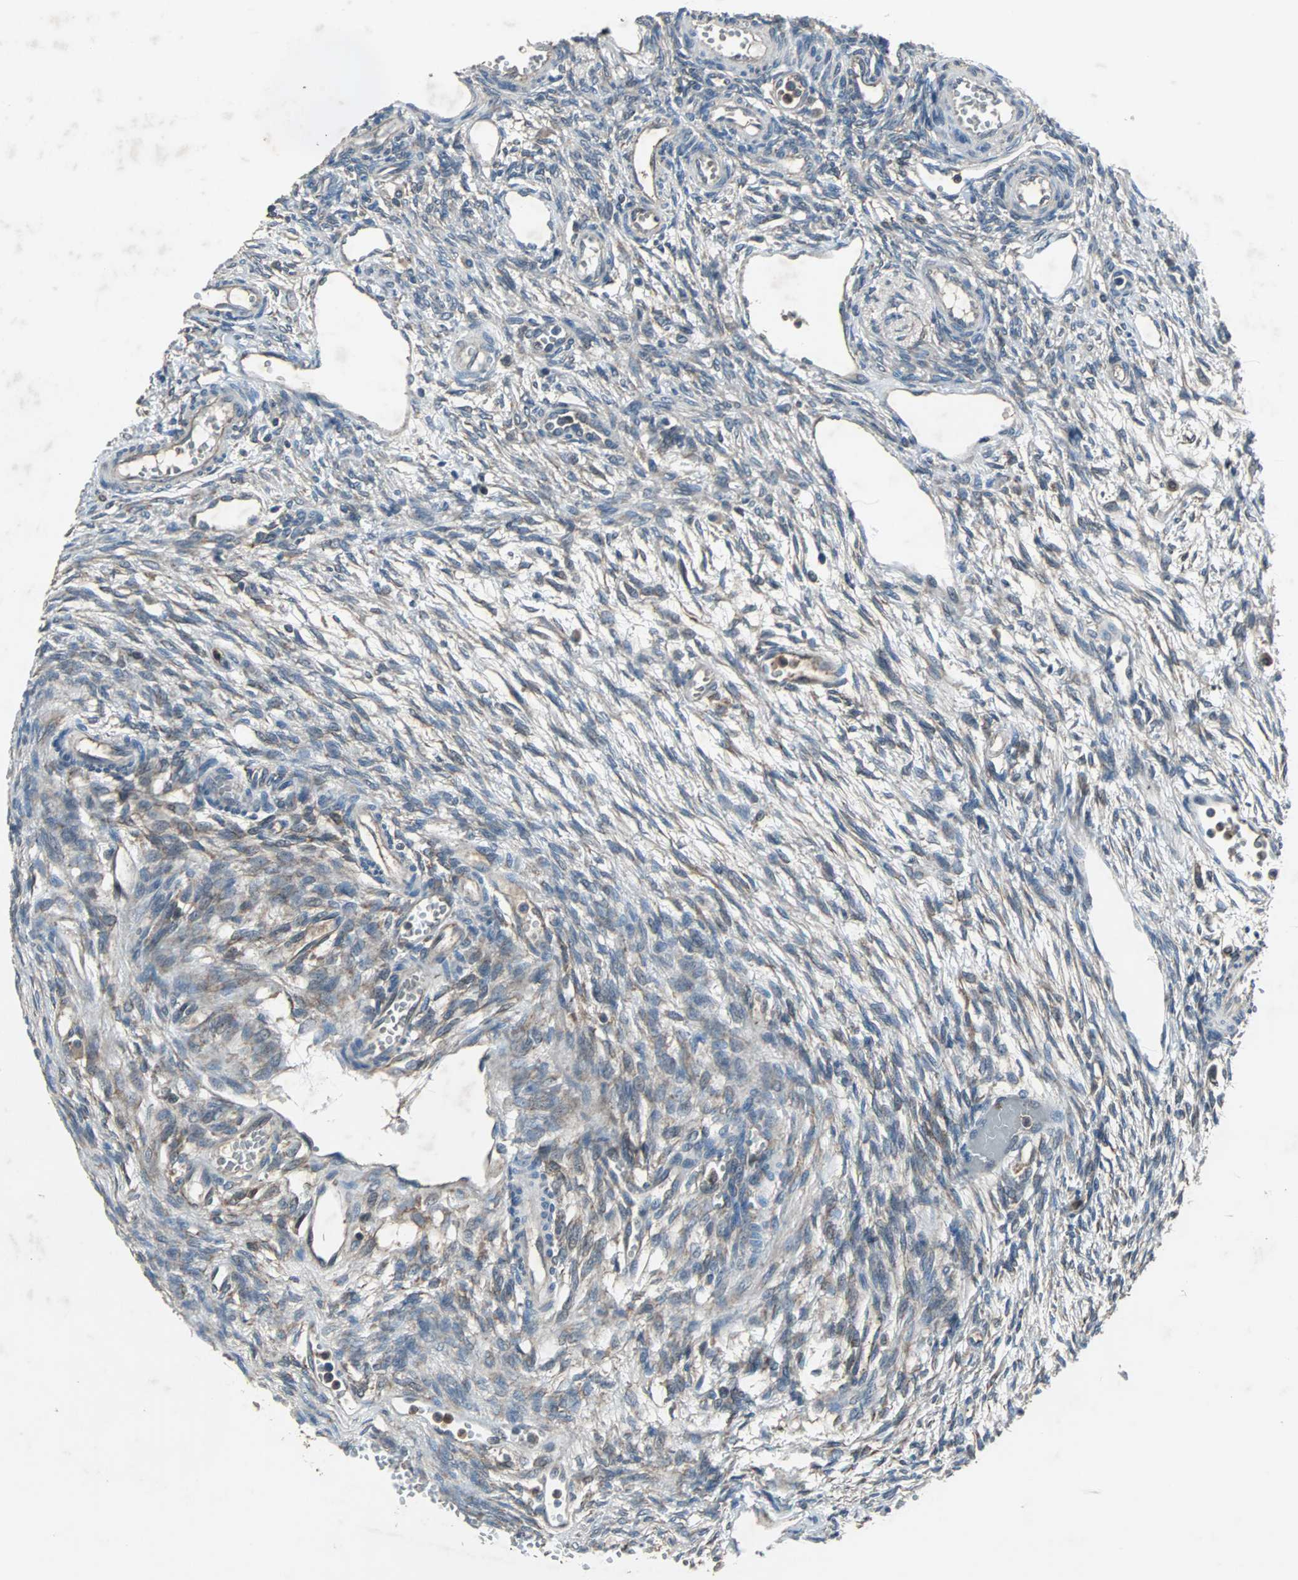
{"staining": {"intensity": "strong", "quantity": ">75%", "location": "cytoplasmic/membranous"}, "tissue": "ovary", "cell_type": "Follicle cells", "image_type": "normal", "snomed": [{"axis": "morphology", "description": "Normal tissue, NOS"}, {"axis": "topography", "description": "Ovary"}], "caption": "Brown immunohistochemical staining in normal human ovary reveals strong cytoplasmic/membranous expression in approximately >75% of follicle cells.", "gene": "SOS1", "patient": {"sex": "female", "age": 33}}